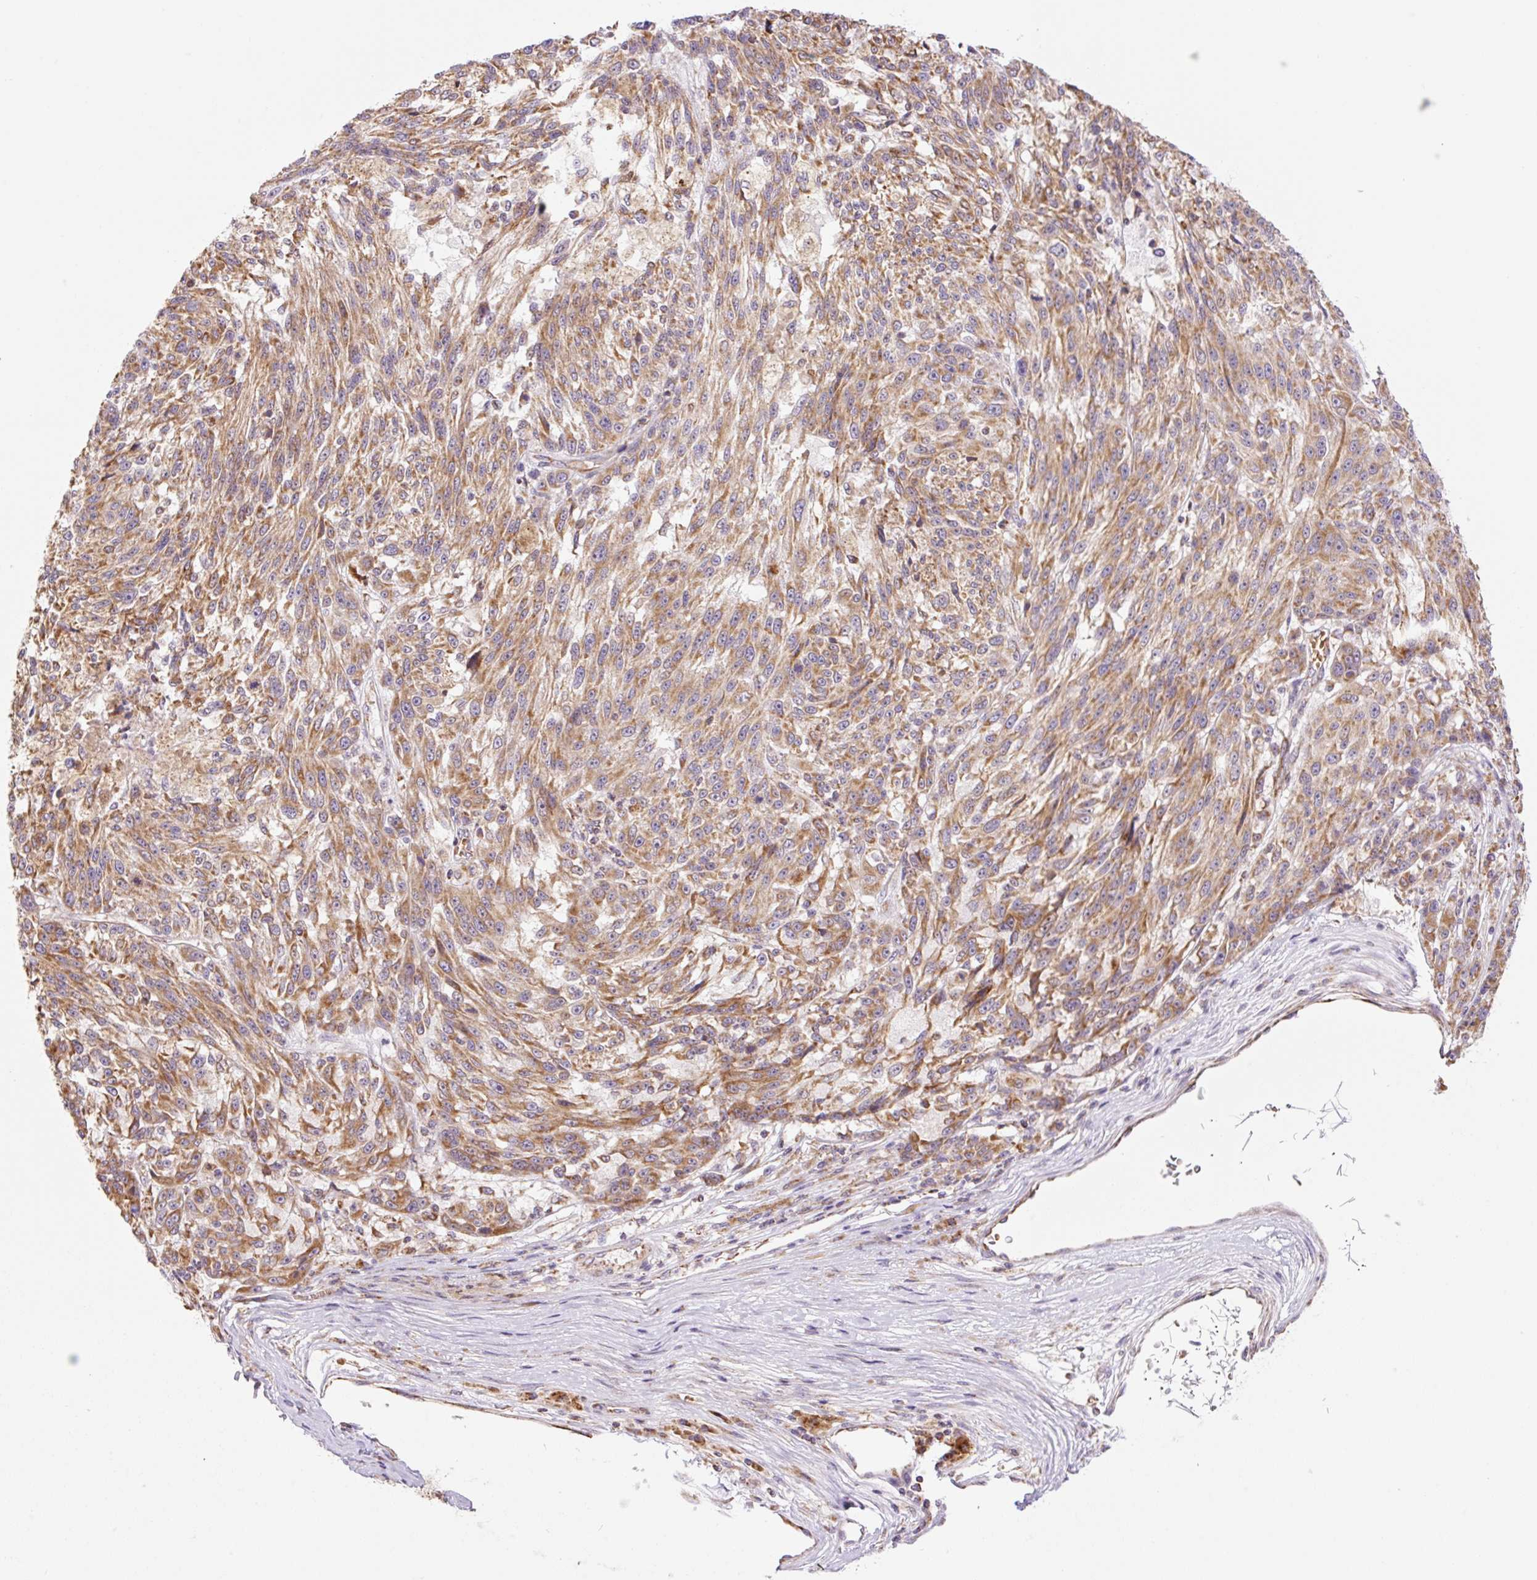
{"staining": {"intensity": "moderate", "quantity": ">75%", "location": "cytoplasmic/membranous"}, "tissue": "melanoma", "cell_type": "Tumor cells", "image_type": "cancer", "snomed": [{"axis": "morphology", "description": "Malignant melanoma, NOS"}, {"axis": "topography", "description": "Skin"}], "caption": "Immunohistochemistry (IHC) histopathology image of neoplastic tissue: melanoma stained using IHC demonstrates medium levels of moderate protein expression localized specifically in the cytoplasmic/membranous of tumor cells, appearing as a cytoplasmic/membranous brown color.", "gene": "GOSR2", "patient": {"sex": "male", "age": 53}}